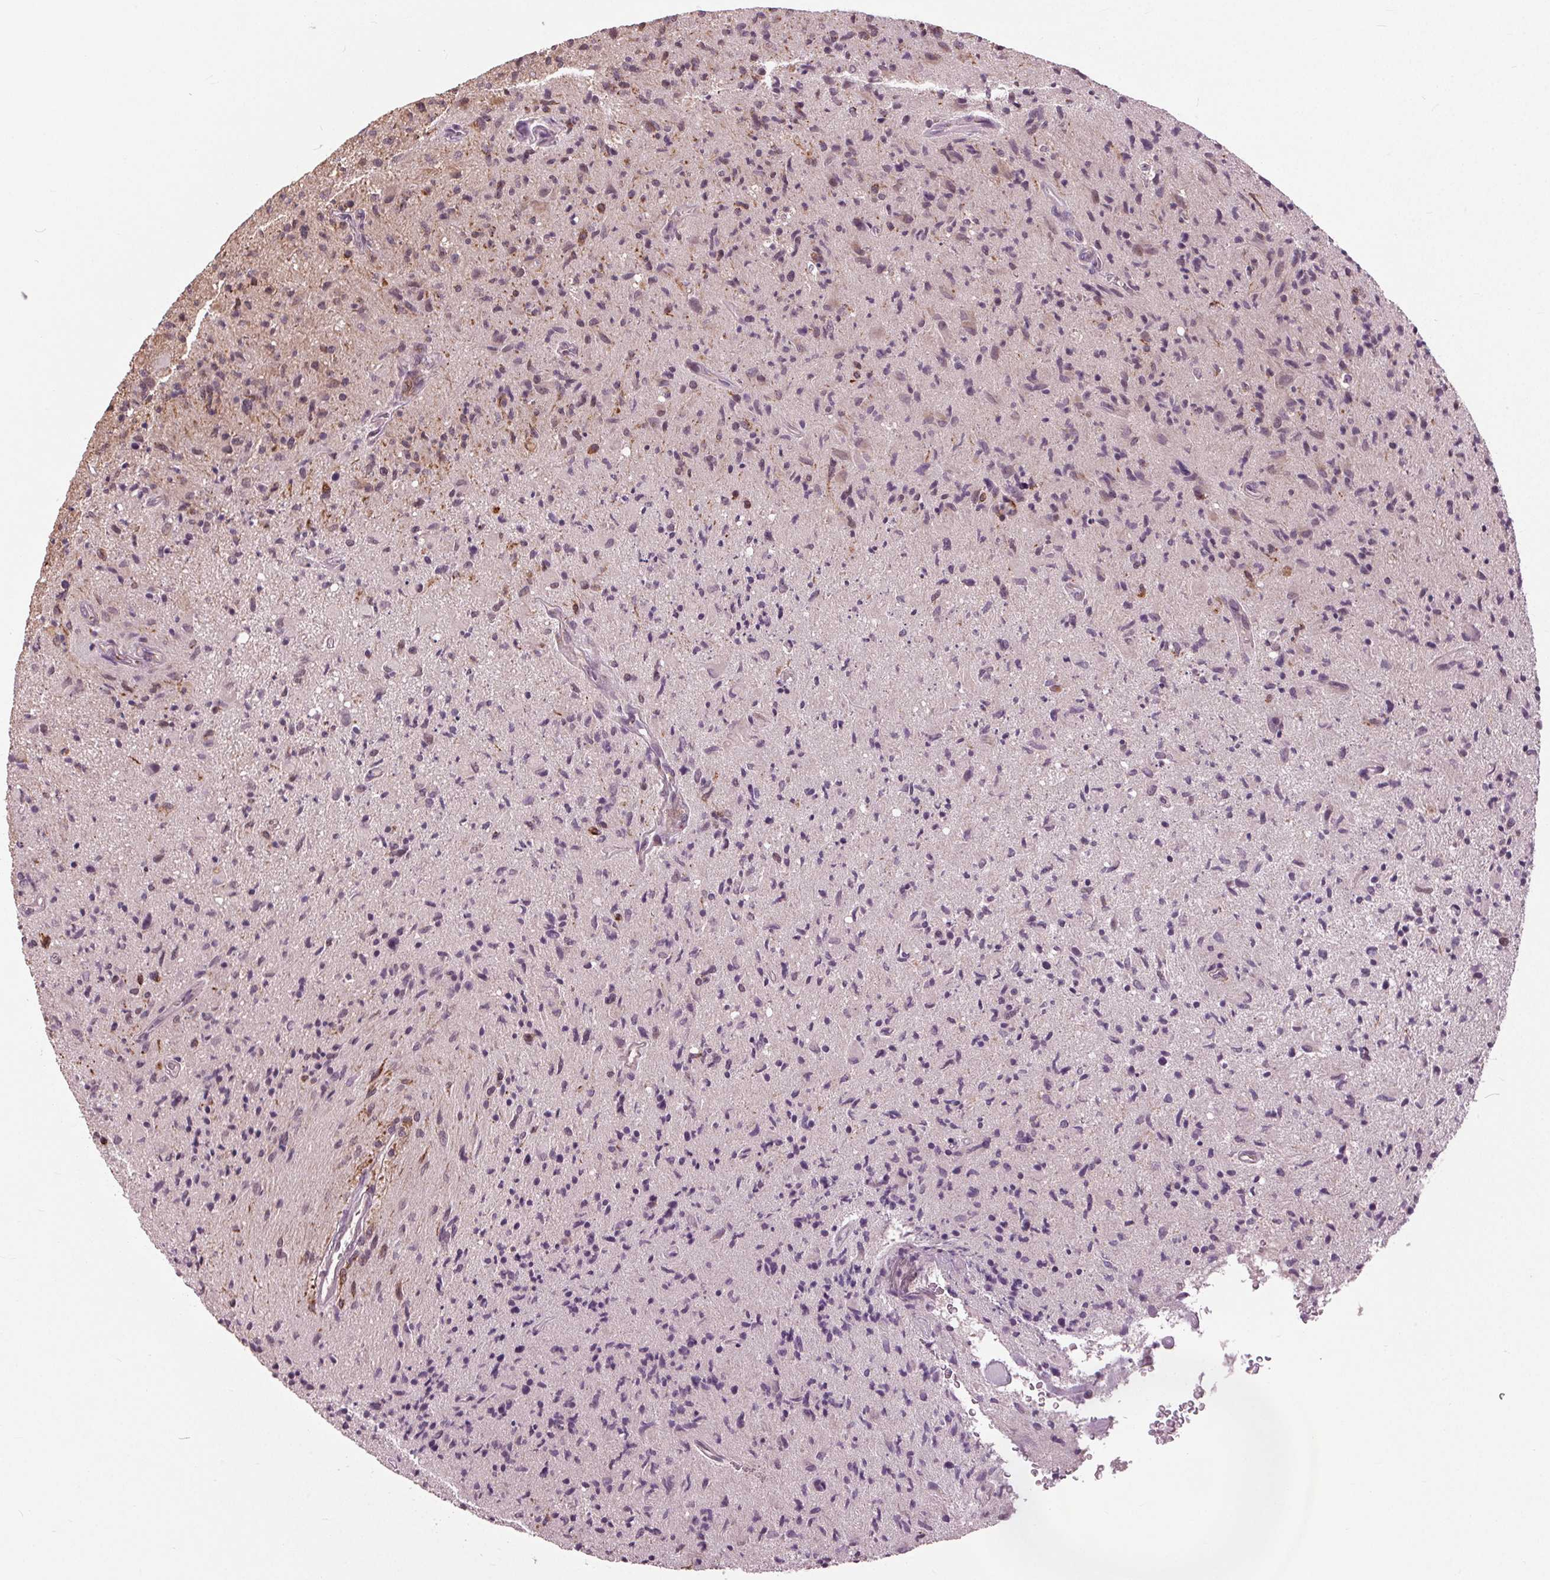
{"staining": {"intensity": "weak", "quantity": "<25%", "location": "cytoplasmic/membranous"}, "tissue": "glioma", "cell_type": "Tumor cells", "image_type": "cancer", "snomed": [{"axis": "morphology", "description": "Glioma, malignant, High grade"}, {"axis": "topography", "description": "Brain"}], "caption": "A photomicrograph of human high-grade glioma (malignant) is negative for staining in tumor cells.", "gene": "BSDC1", "patient": {"sex": "male", "age": 54}}